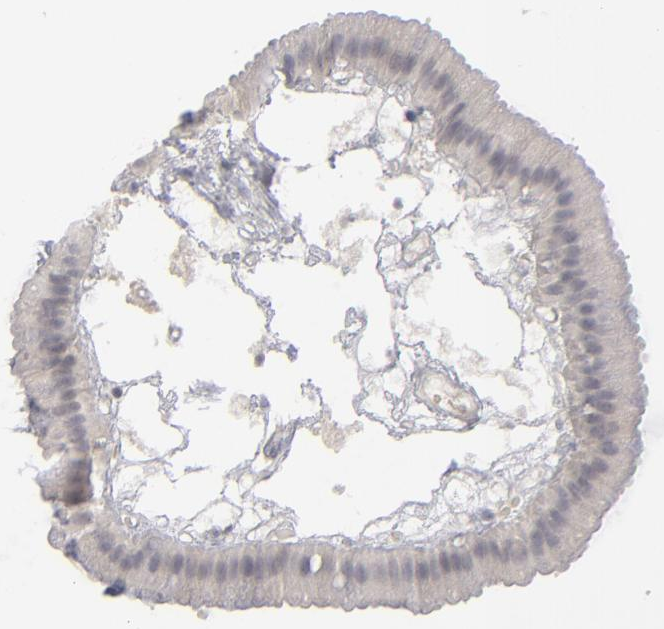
{"staining": {"intensity": "negative", "quantity": "none", "location": "none"}, "tissue": "gallbladder", "cell_type": "Glandular cells", "image_type": "normal", "snomed": [{"axis": "morphology", "description": "Normal tissue, NOS"}, {"axis": "topography", "description": "Gallbladder"}], "caption": "IHC of benign human gallbladder shows no positivity in glandular cells.", "gene": "KIAA1210", "patient": {"sex": "female", "age": 63}}